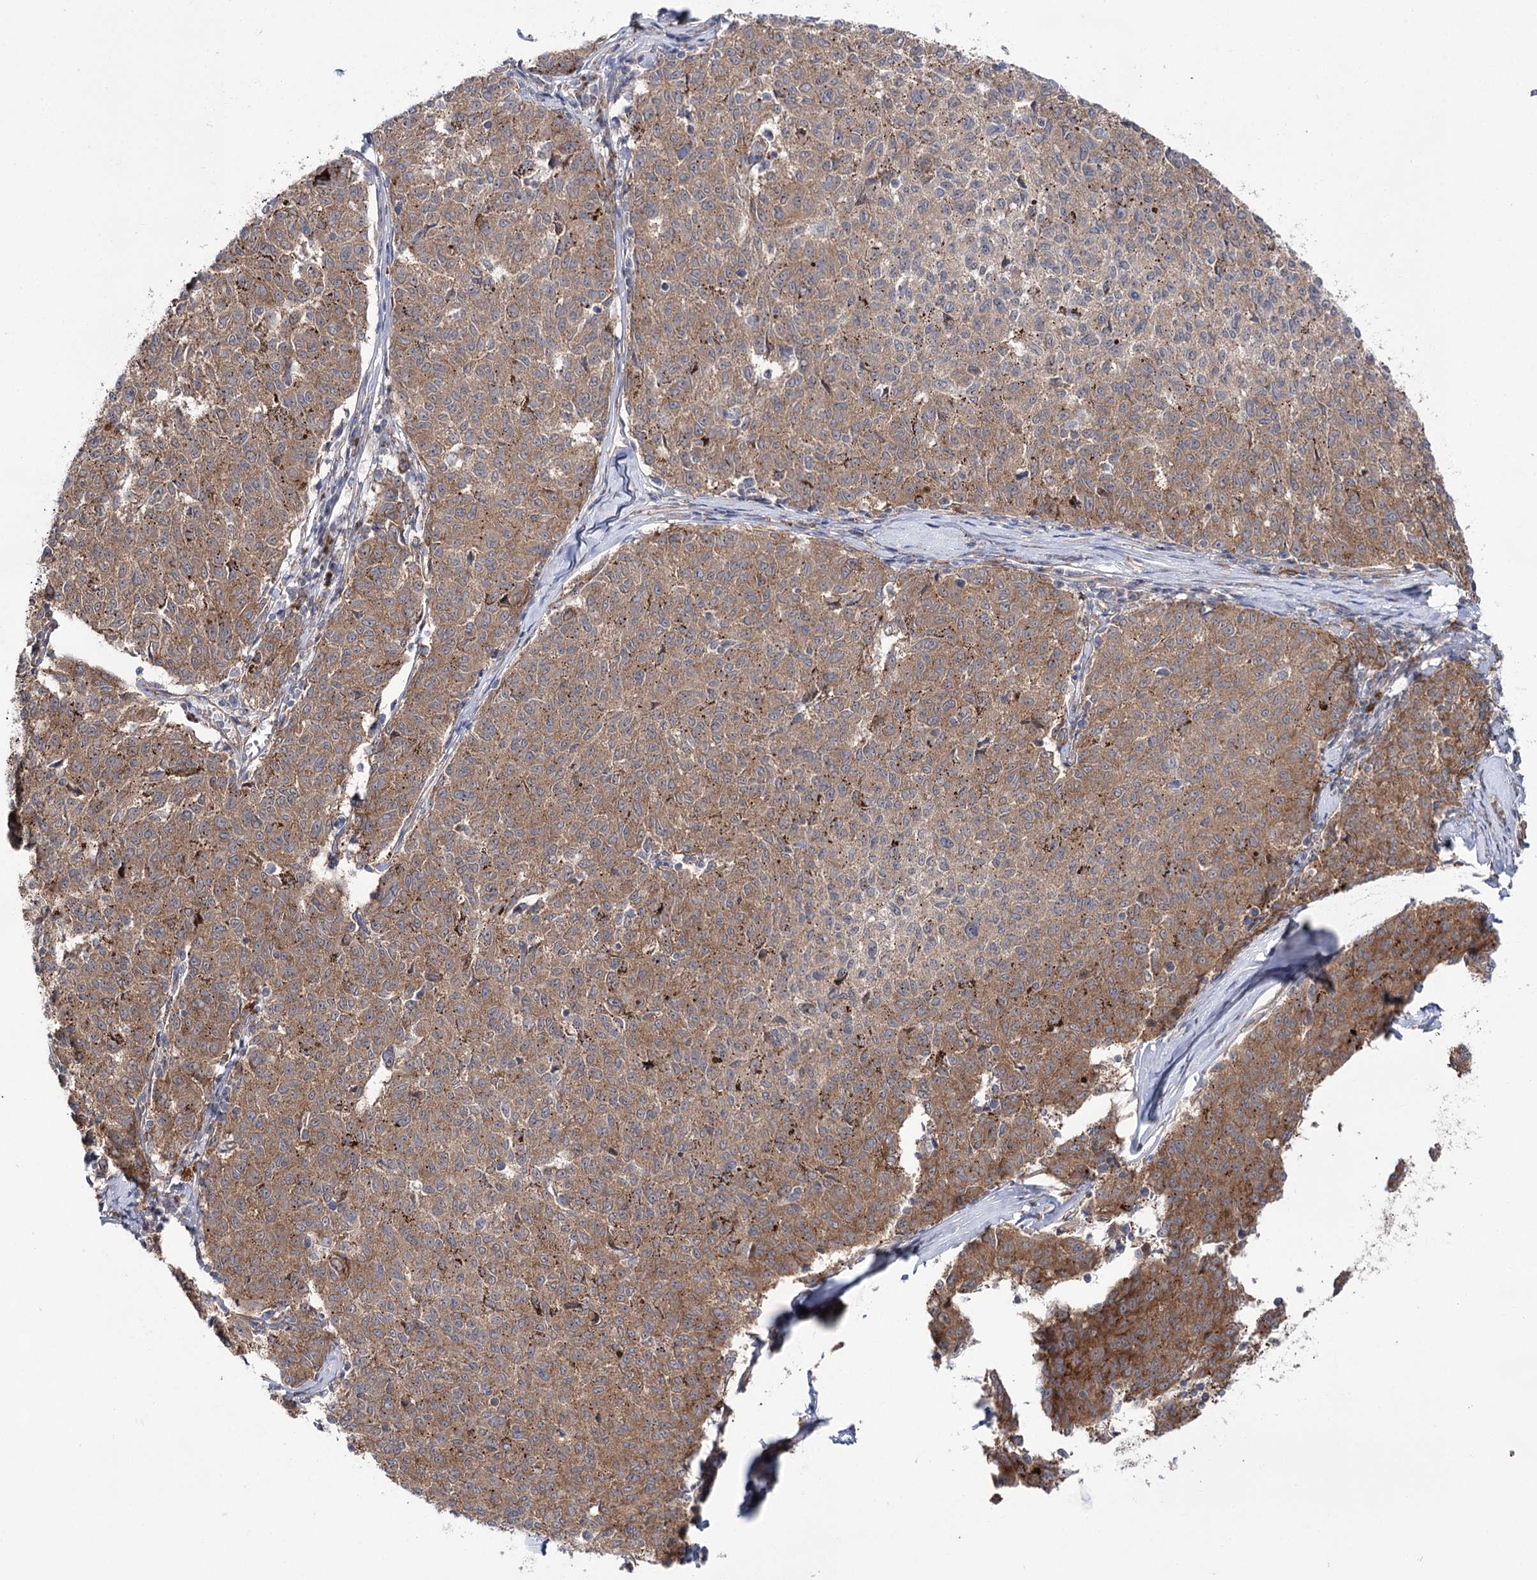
{"staining": {"intensity": "moderate", "quantity": ">75%", "location": "cytoplasmic/membranous"}, "tissue": "melanoma", "cell_type": "Tumor cells", "image_type": "cancer", "snomed": [{"axis": "morphology", "description": "Malignant melanoma, NOS"}, {"axis": "topography", "description": "Skin"}], "caption": "Approximately >75% of tumor cells in human melanoma demonstrate moderate cytoplasmic/membranous protein staining as visualized by brown immunohistochemical staining.", "gene": "VWA2", "patient": {"sex": "female", "age": 72}}